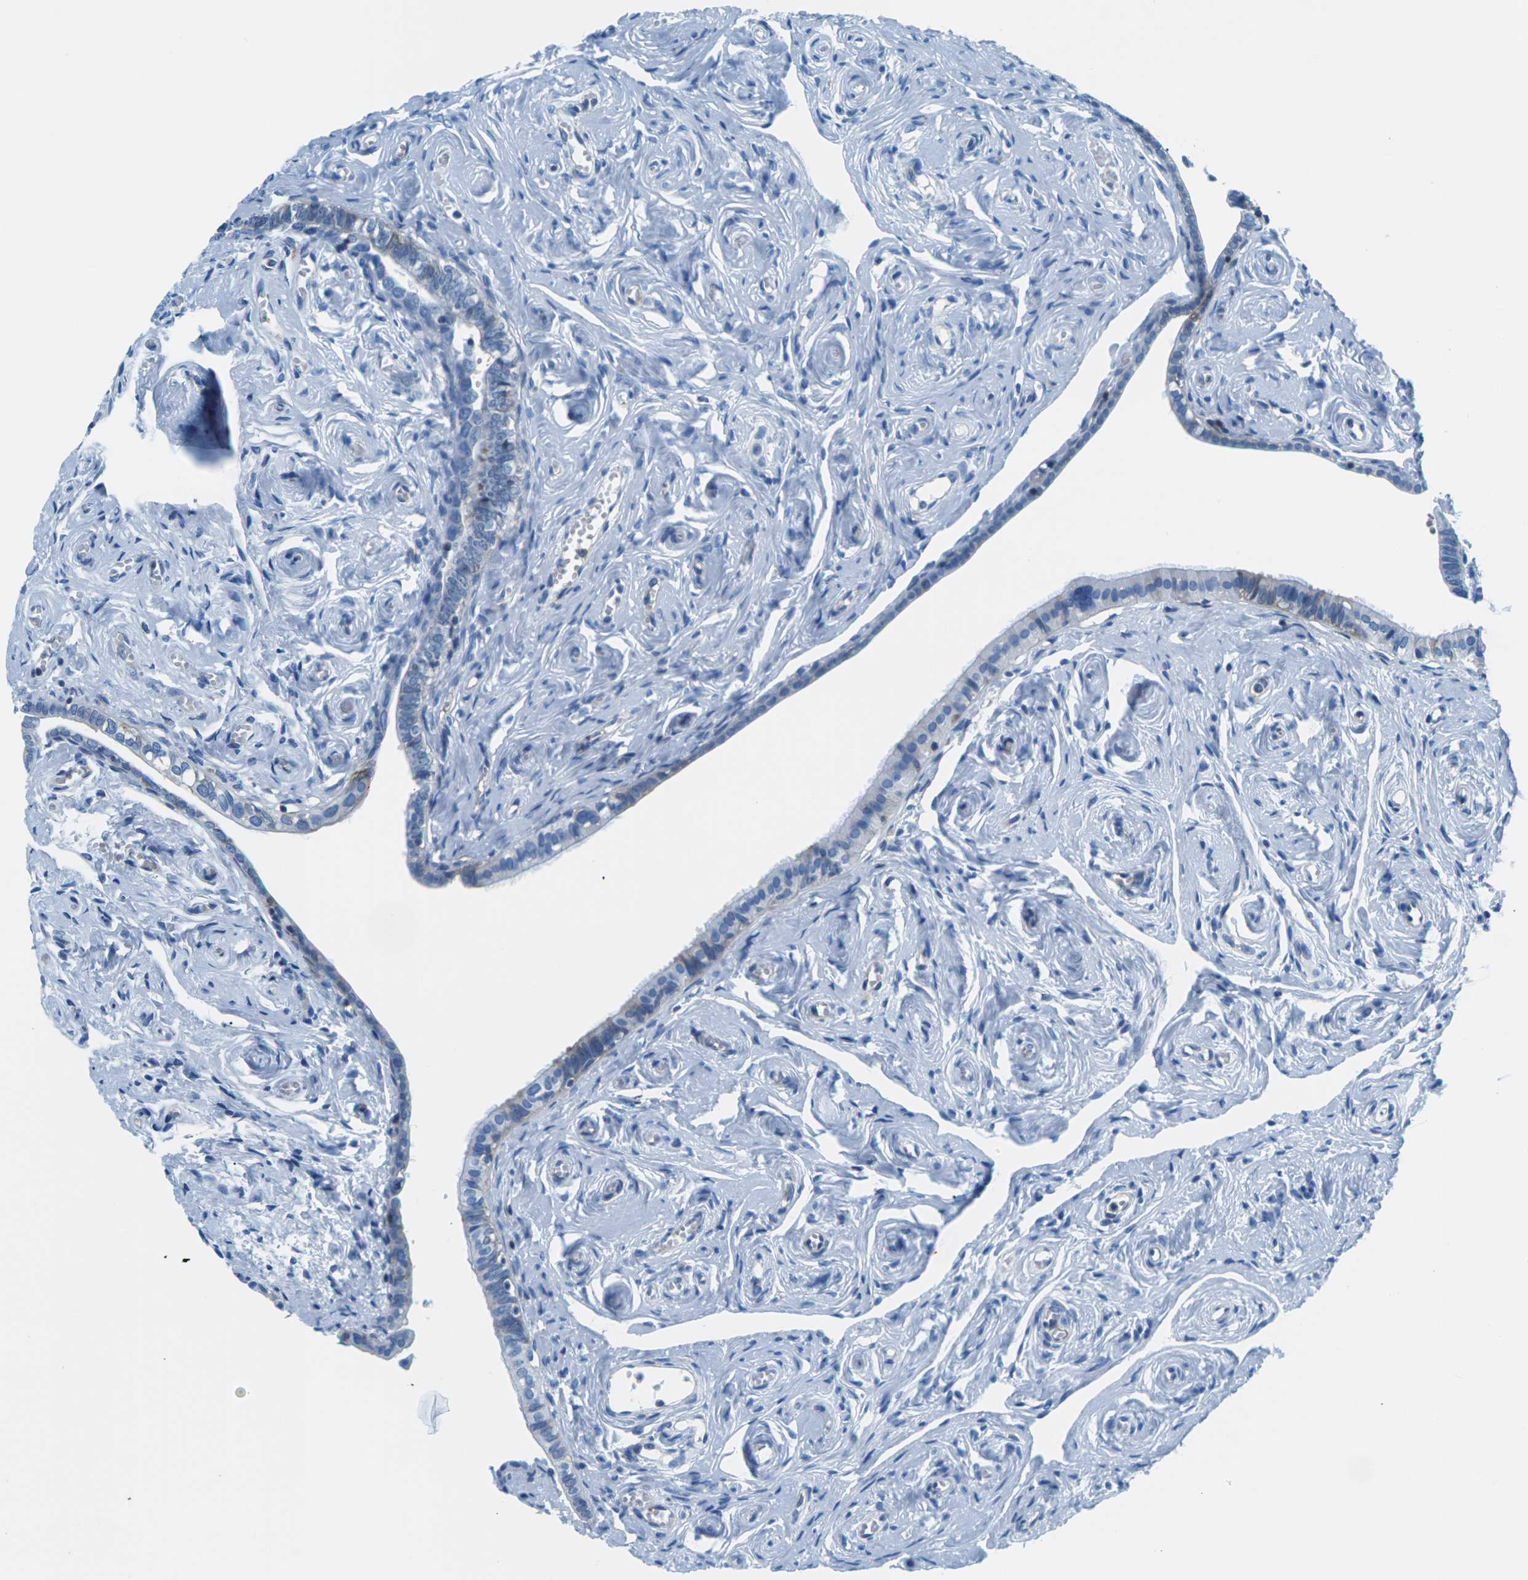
{"staining": {"intensity": "negative", "quantity": "none", "location": "none"}, "tissue": "fallopian tube", "cell_type": "Glandular cells", "image_type": "normal", "snomed": [{"axis": "morphology", "description": "Normal tissue, NOS"}, {"axis": "topography", "description": "Fallopian tube"}], "caption": "Fallopian tube stained for a protein using immunohistochemistry exhibits no positivity glandular cells.", "gene": "SOCS4", "patient": {"sex": "female", "age": 71}}